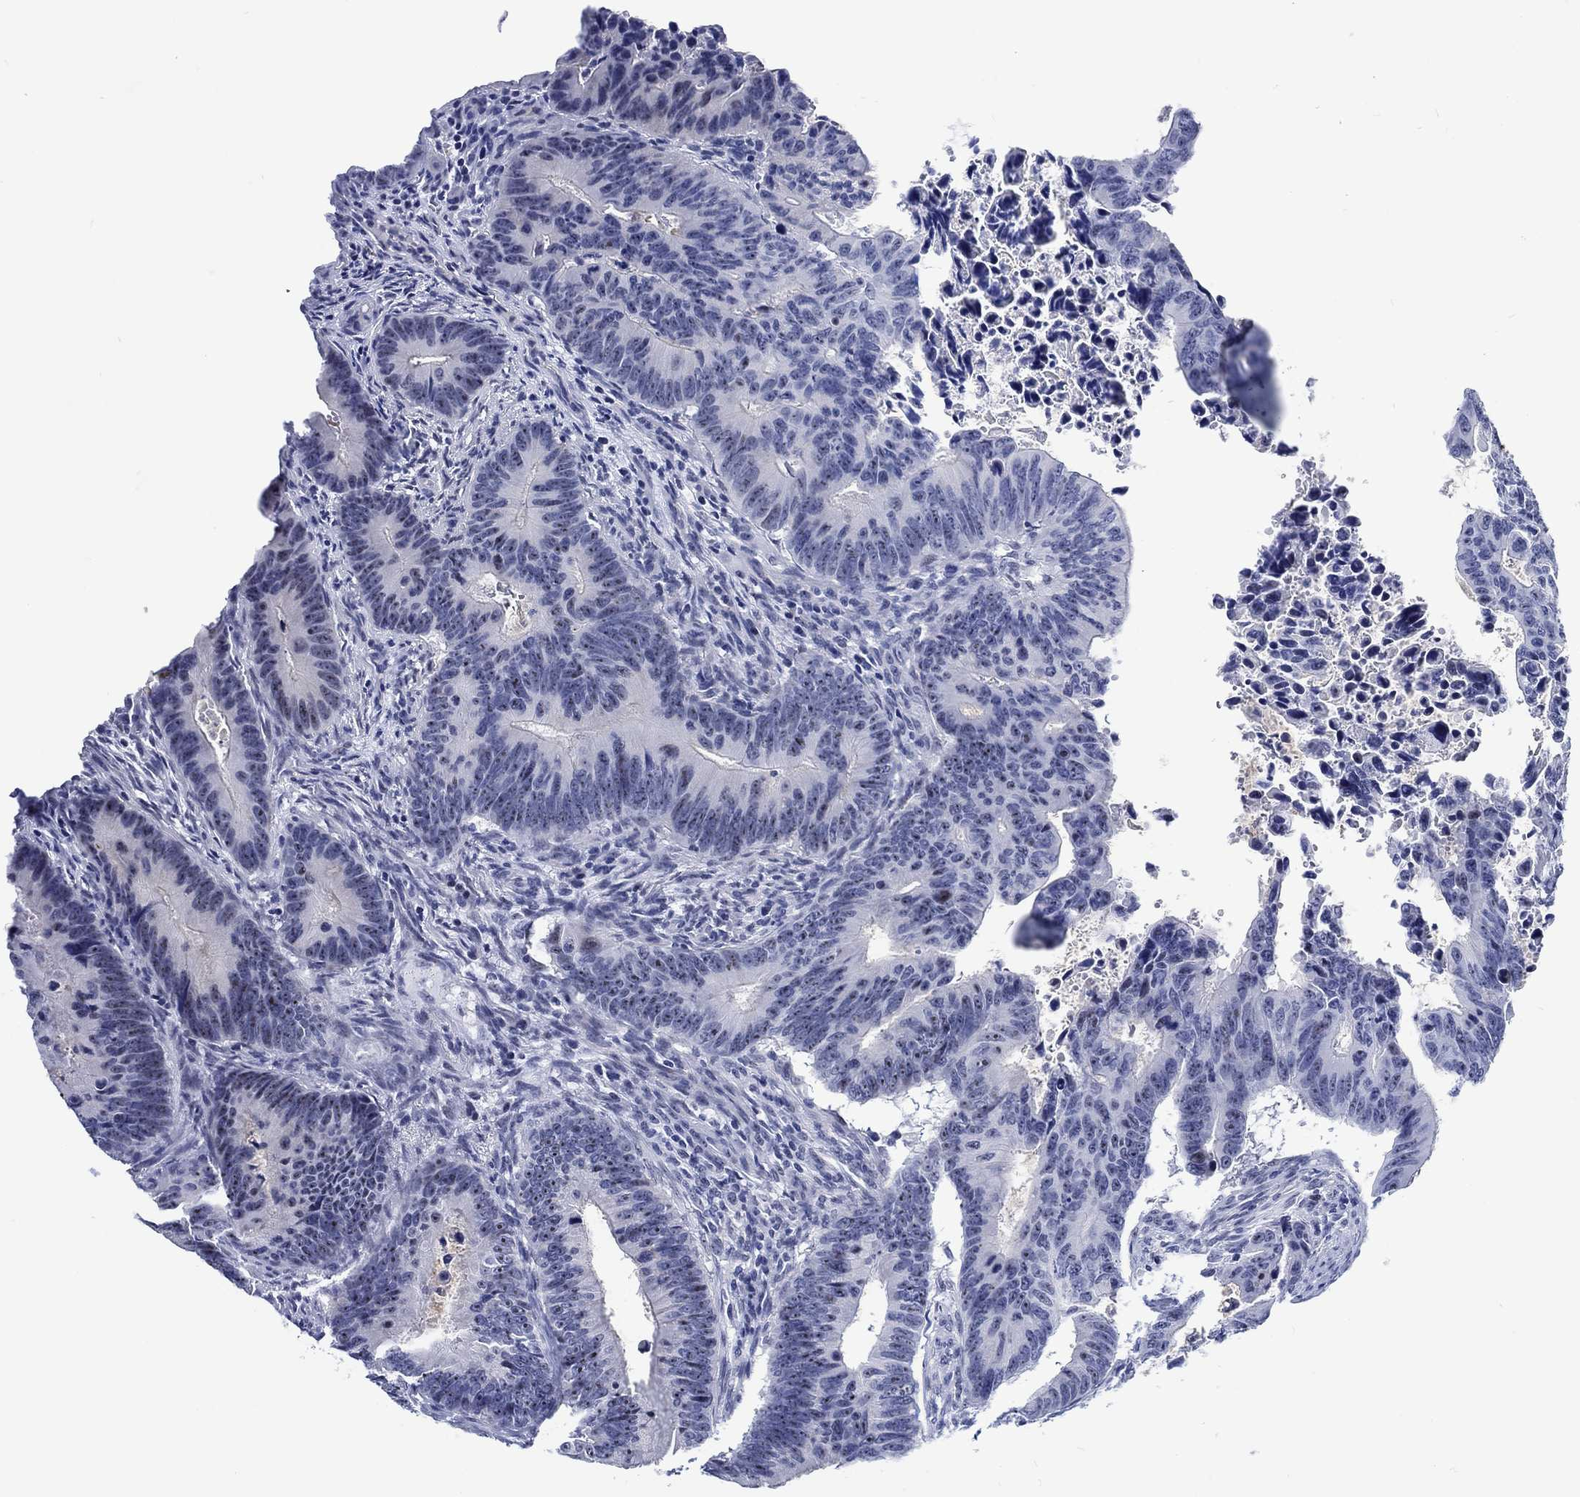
{"staining": {"intensity": "strong", "quantity": "<25%", "location": "nuclear"}, "tissue": "colorectal cancer", "cell_type": "Tumor cells", "image_type": "cancer", "snomed": [{"axis": "morphology", "description": "Adenocarcinoma, NOS"}, {"axis": "topography", "description": "Colon"}], "caption": "There is medium levels of strong nuclear expression in tumor cells of colorectal cancer (adenocarcinoma), as demonstrated by immunohistochemical staining (brown color).", "gene": "ZNF446", "patient": {"sex": "female", "age": 87}}